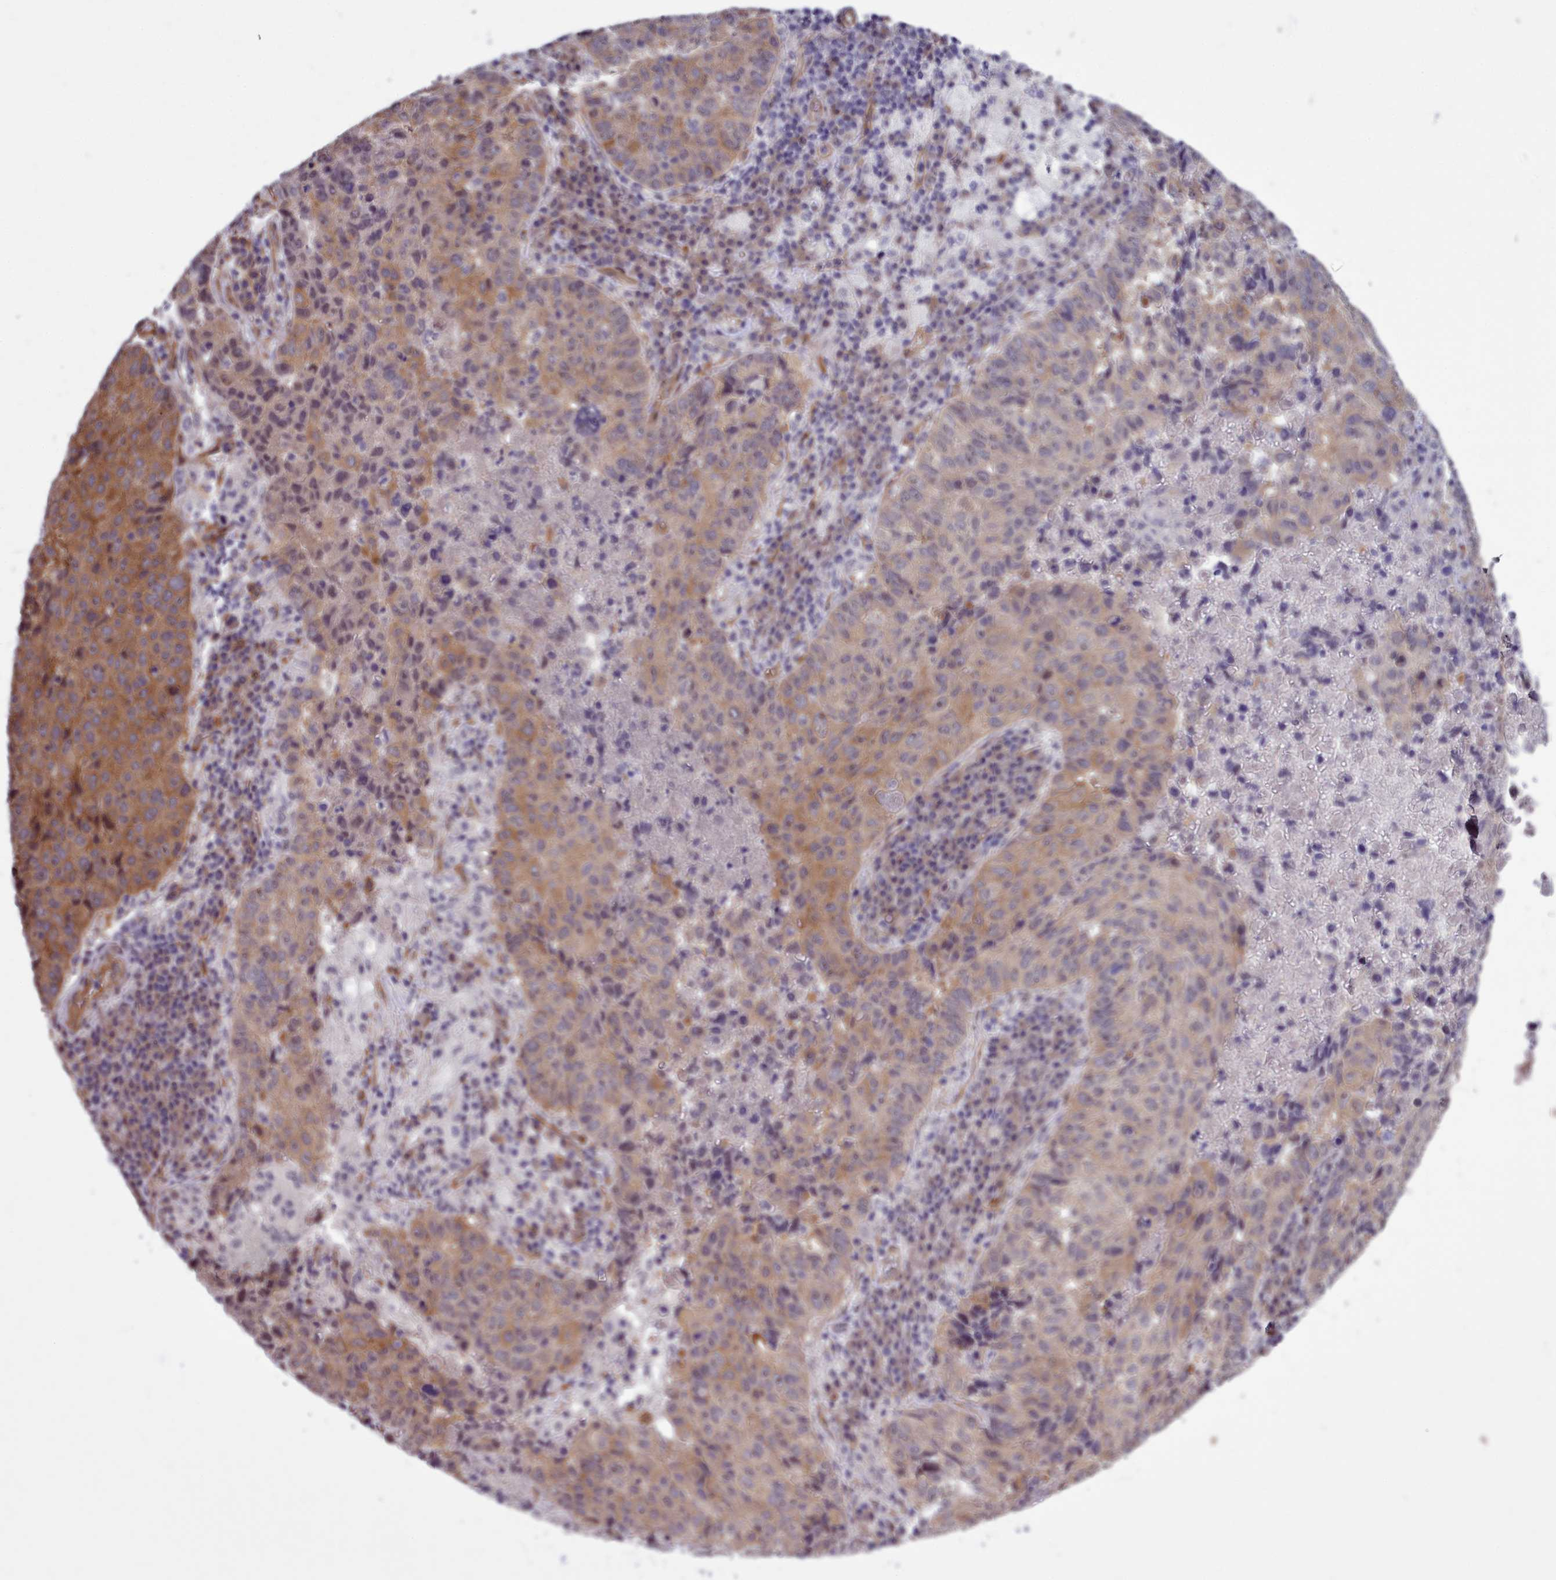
{"staining": {"intensity": "moderate", "quantity": "25%-75%", "location": "cytoplasmic/membranous"}, "tissue": "lung cancer", "cell_type": "Tumor cells", "image_type": "cancer", "snomed": [{"axis": "morphology", "description": "Squamous cell carcinoma, NOS"}, {"axis": "topography", "description": "Lung"}], "caption": "A high-resolution micrograph shows immunohistochemistry staining of lung cancer (squamous cell carcinoma), which exhibits moderate cytoplasmic/membranous expression in about 25%-75% of tumor cells.", "gene": "BCAR1", "patient": {"sex": "male", "age": 73}}